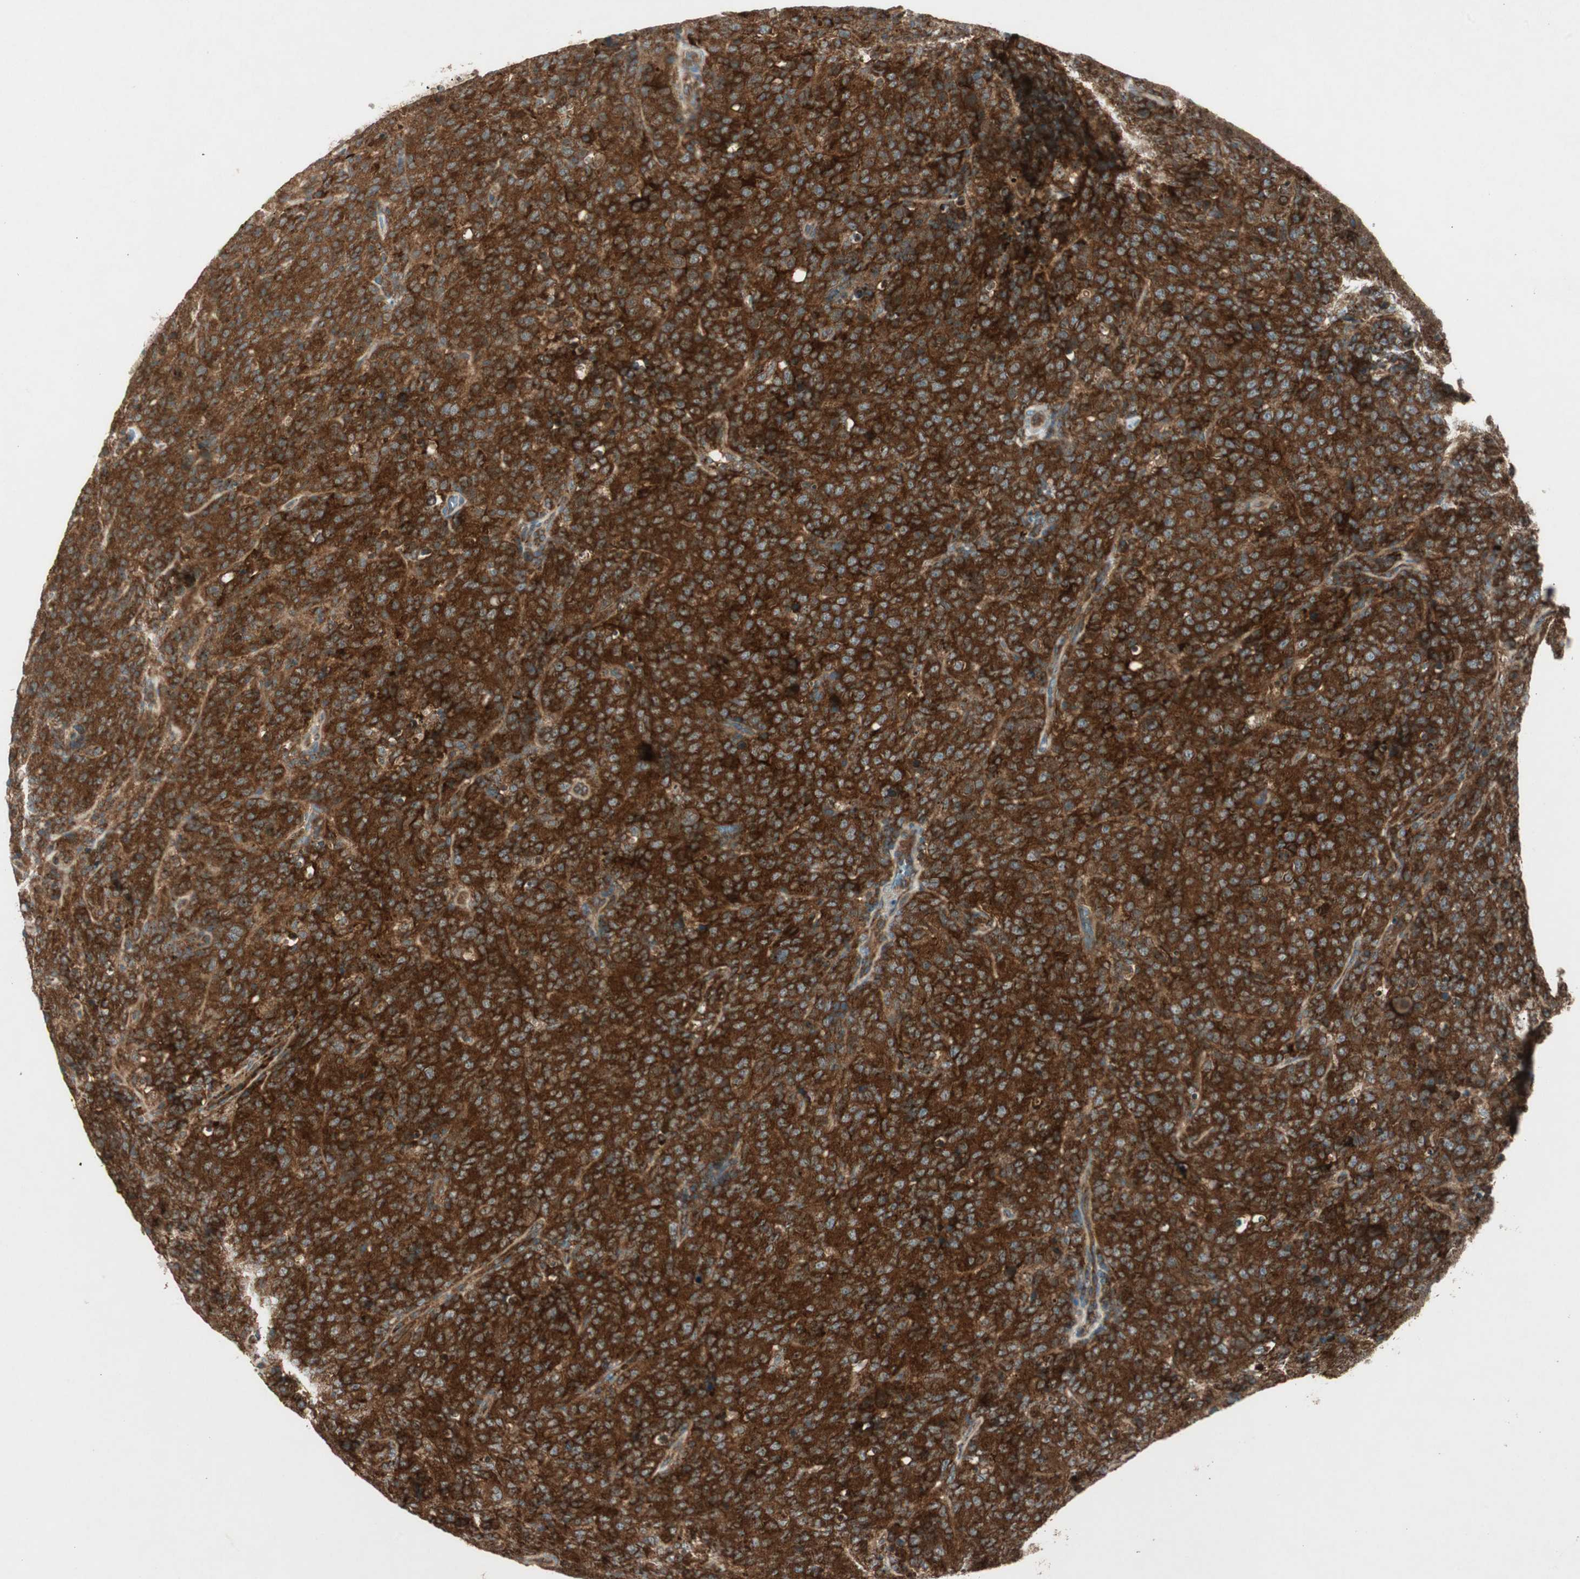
{"staining": {"intensity": "strong", "quantity": ">75%", "location": "cytoplasmic/membranous"}, "tissue": "lymphoma", "cell_type": "Tumor cells", "image_type": "cancer", "snomed": [{"axis": "morphology", "description": "Malignant lymphoma, non-Hodgkin's type, High grade"}, {"axis": "topography", "description": "Tonsil"}], "caption": "A brown stain highlights strong cytoplasmic/membranous staining of a protein in human malignant lymphoma, non-Hodgkin's type (high-grade) tumor cells.", "gene": "CHADL", "patient": {"sex": "female", "age": 36}}